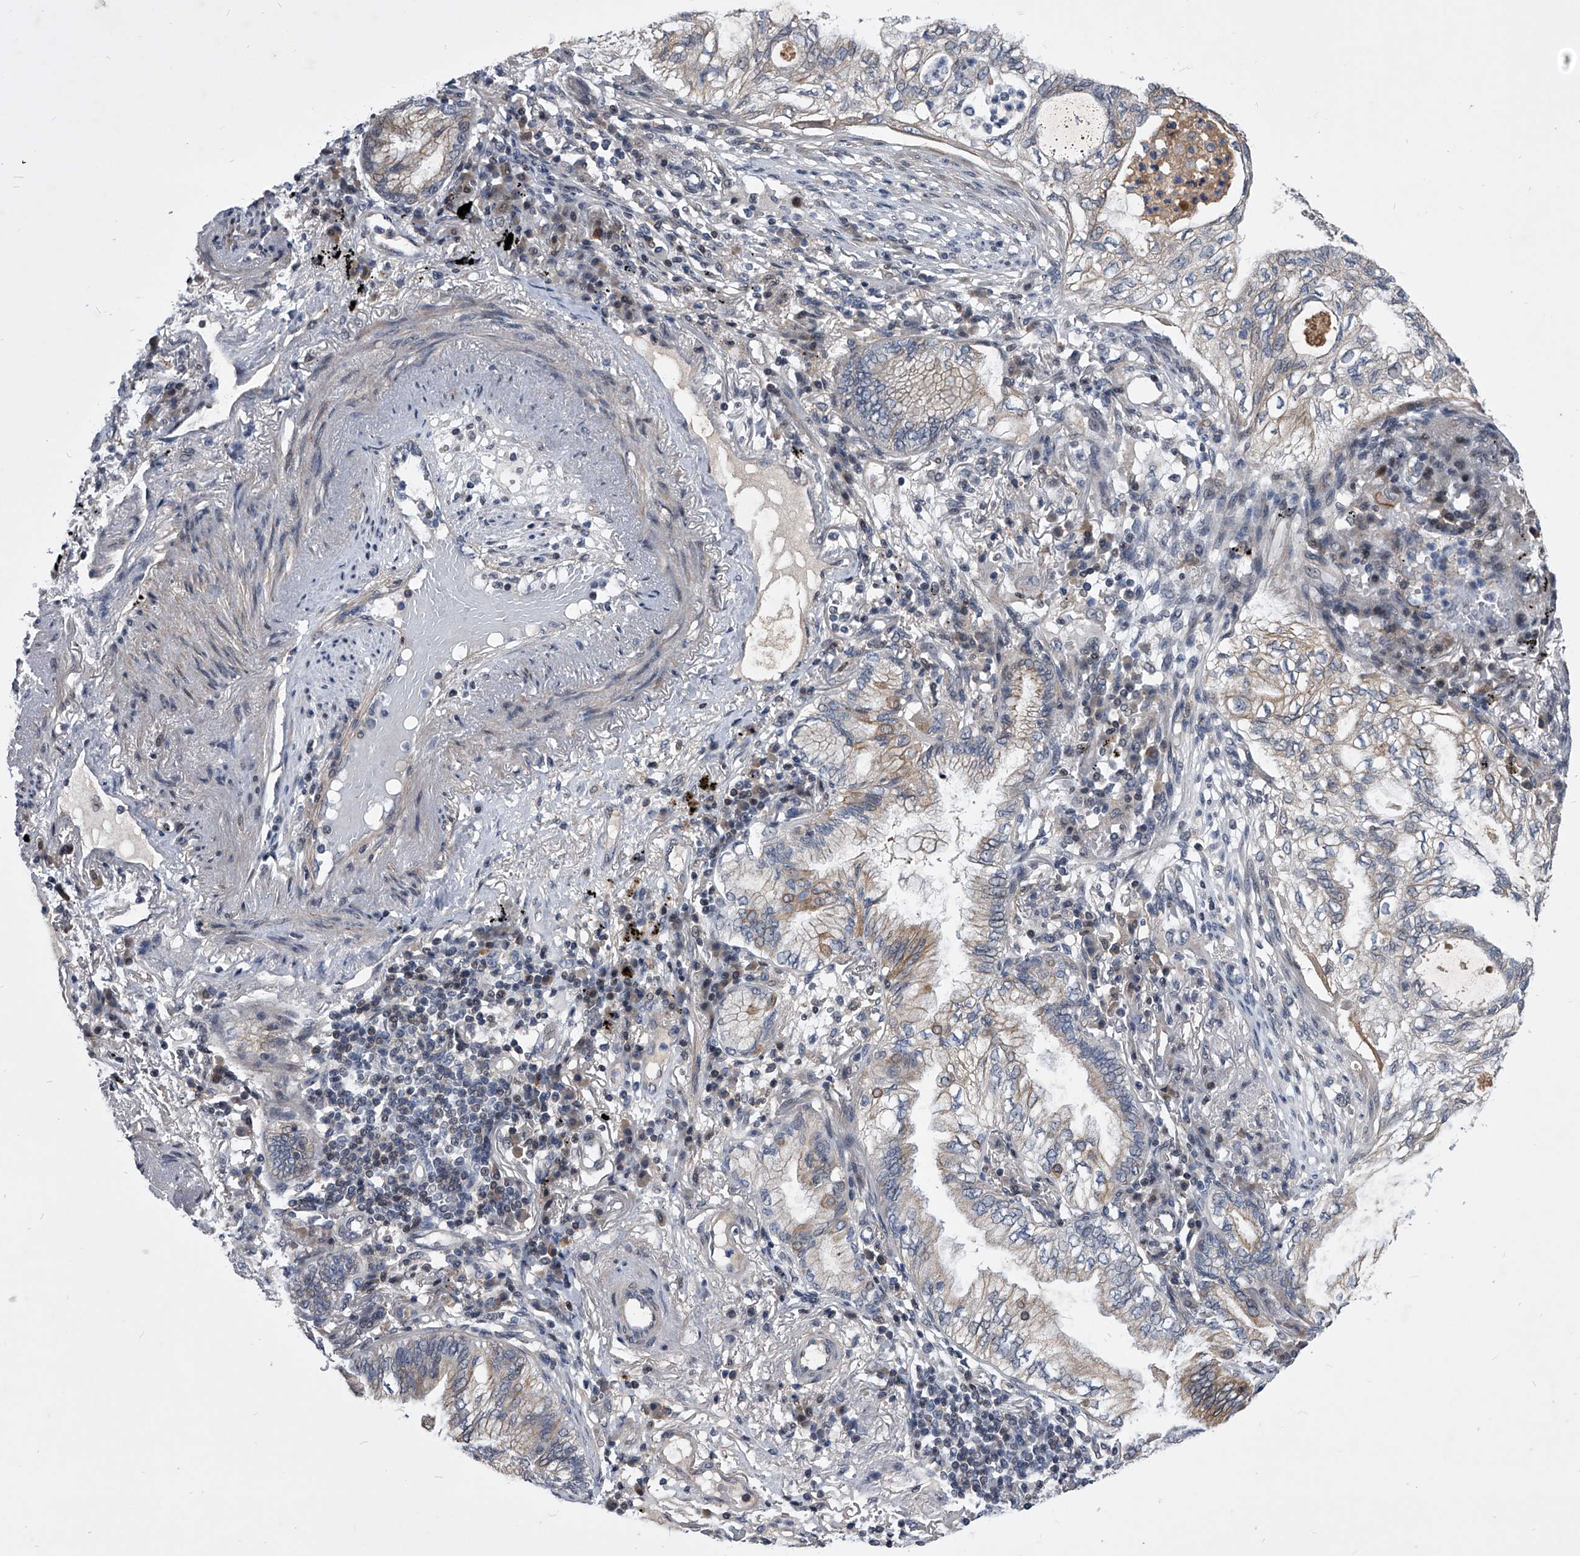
{"staining": {"intensity": "weak", "quantity": "25%-75%", "location": "cytoplasmic/membranous"}, "tissue": "lung cancer", "cell_type": "Tumor cells", "image_type": "cancer", "snomed": [{"axis": "morphology", "description": "Adenocarcinoma, NOS"}, {"axis": "topography", "description": "Lung"}], "caption": "A high-resolution micrograph shows immunohistochemistry staining of lung adenocarcinoma, which shows weak cytoplasmic/membranous positivity in about 25%-75% of tumor cells.", "gene": "ZNF76", "patient": {"sex": "female", "age": 70}}